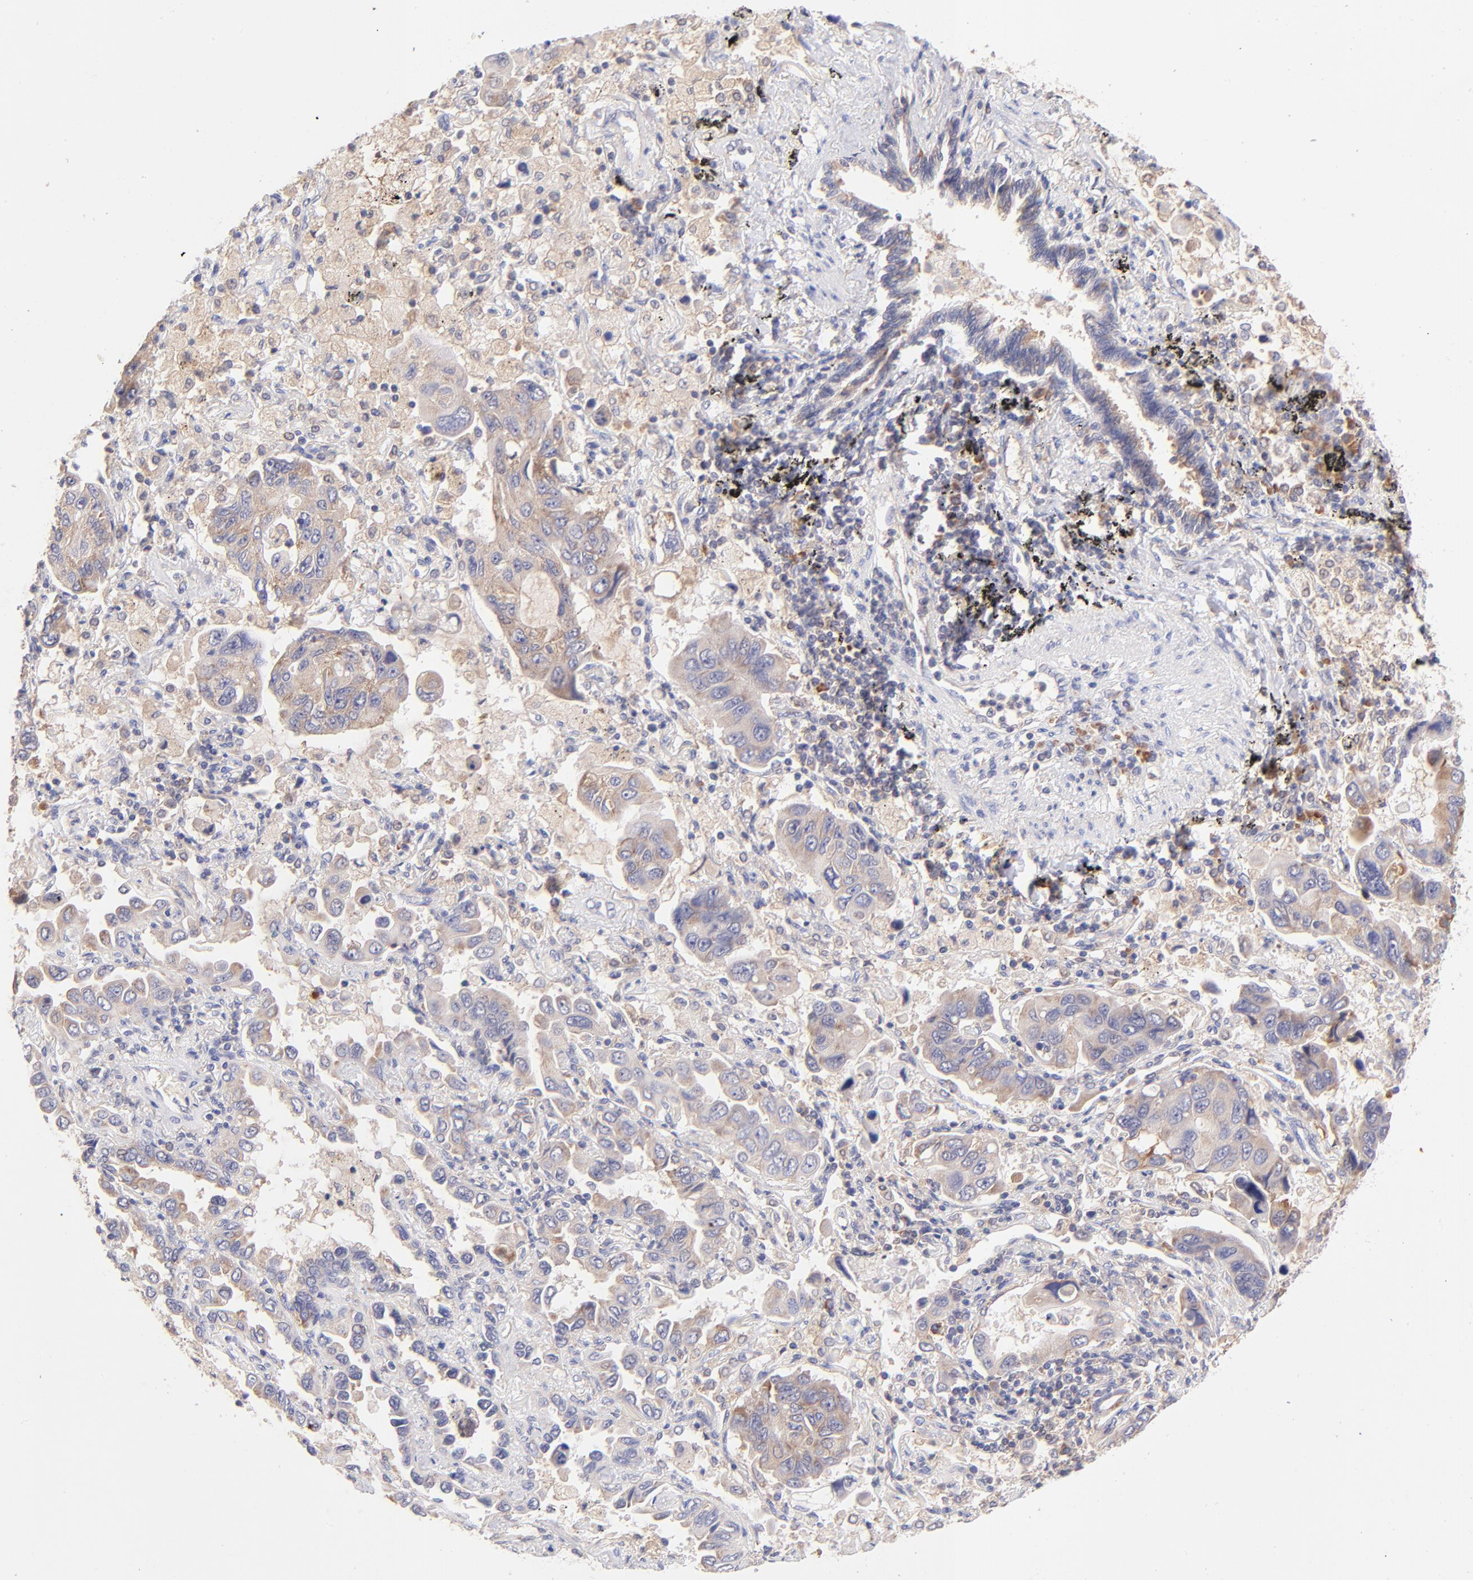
{"staining": {"intensity": "weak", "quantity": ">75%", "location": "cytoplasmic/membranous"}, "tissue": "lung cancer", "cell_type": "Tumor cells", "image_type": "cancer", "snomed": [{"axis": "morphology", "description": "Adenocarcinoma, NOS"}, {"axis": "topography", "description": "Lung"}], "caption": "Weak cytoplasmic/membranous protein expression is present in approximately >75% of tumor cells in lung adenocarcinoma. The staining is performed using DAB brown chromogen to label protein expression. The nuclei are counter-stained blue using hematoxylin.", "gene": "RPL11", "patient": {"sex": "male", "age": 64}}